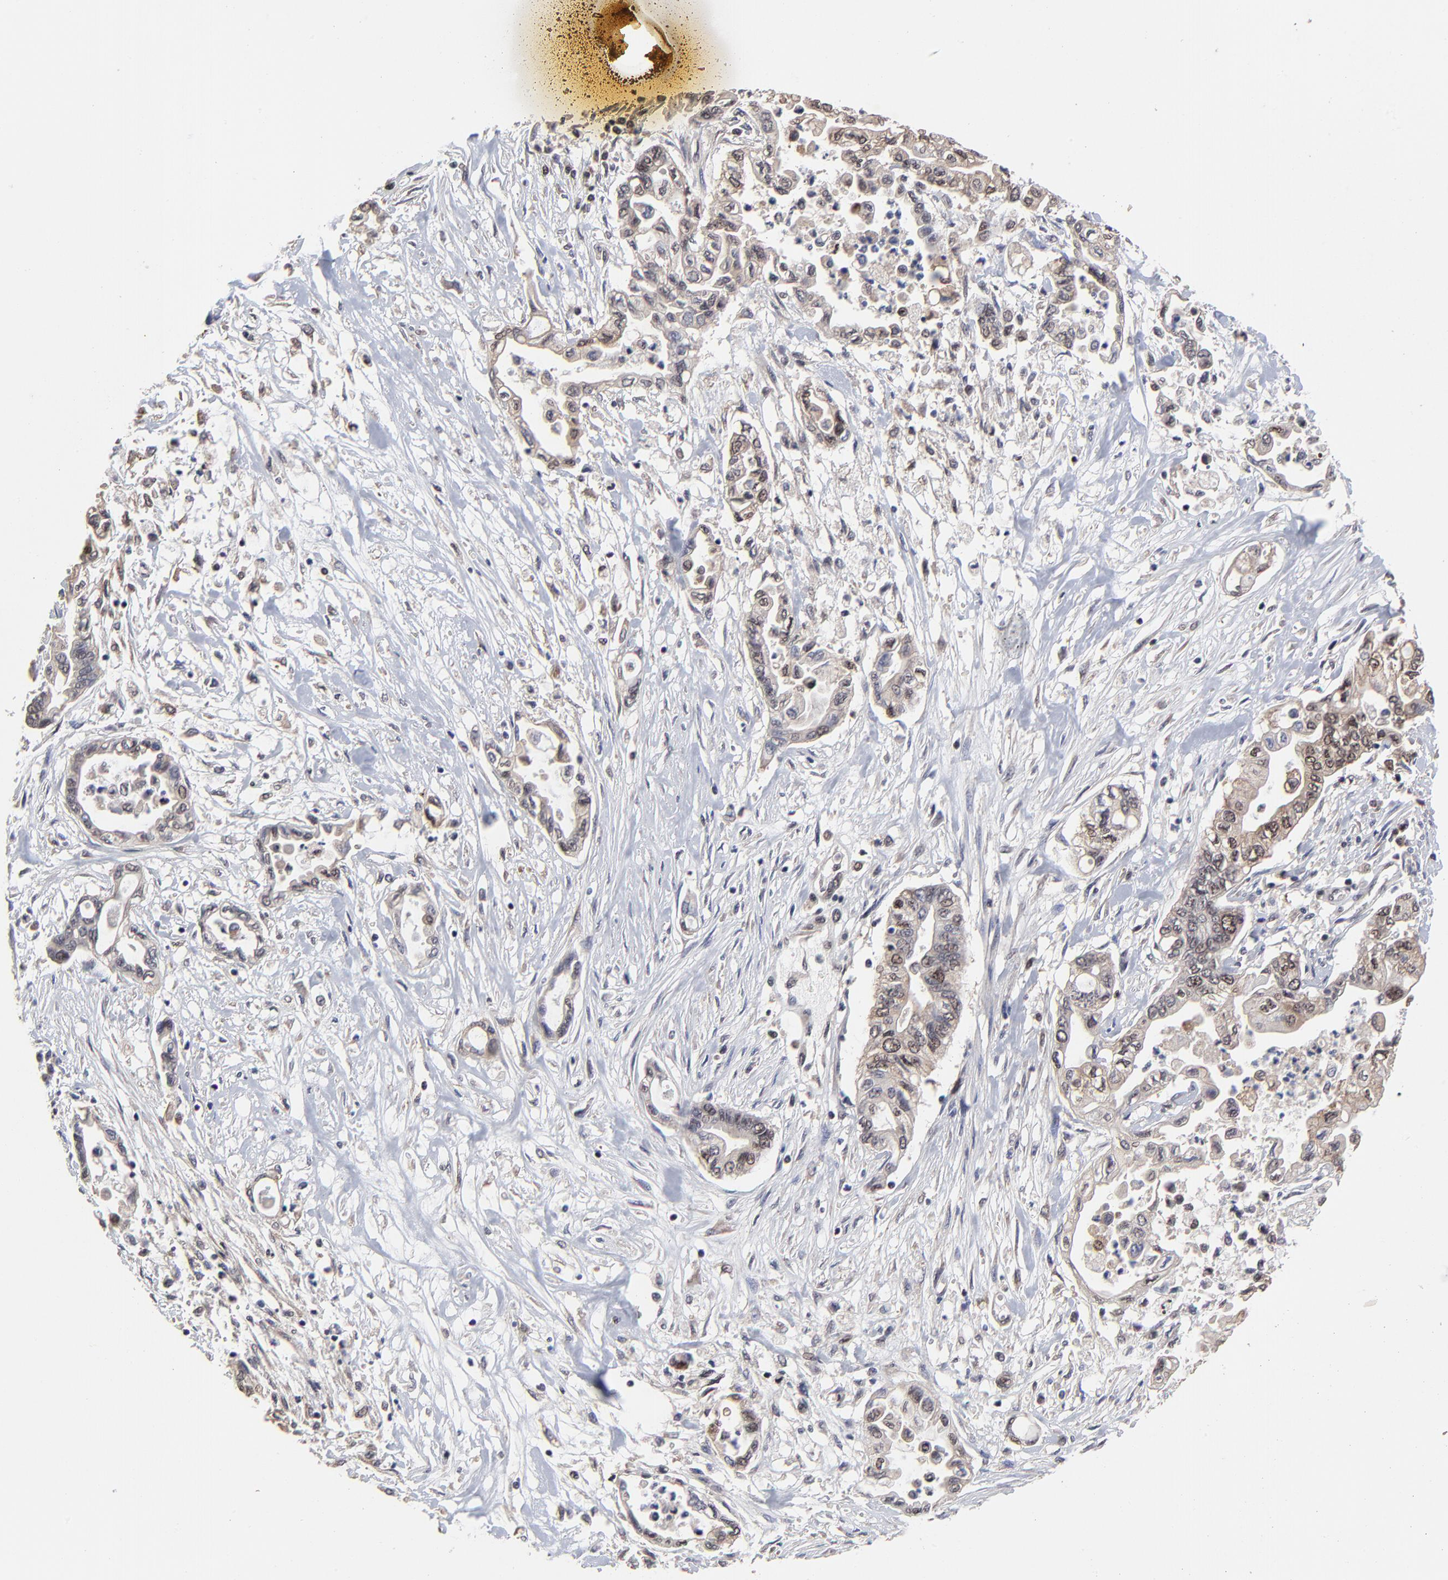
{"staining": {"intensity": "weak", "quantity": "25%-75%", "location": "cytoplasmic/membranous,nuclear"}, "tissue": "pancreatic cancer", "cell_type": "Tumor cells", "image_type": "cancer", "snomed": [{"axis": "morphology", "description": "Adenocarcinoma, NOS"}, {"axis": "topography", "description": "Pancreas"}], "caption": "This image demonstrates pancreatic cancer stained with immunohistochemistry to label a protein in brown. The cytoplasmic/membranous and nuclear of tumor cells show weak positivity for the protein. Nuclei are counter-stained blue.", "gene": "FRMD8", "patient": {"sex": "female", "age": 57}}